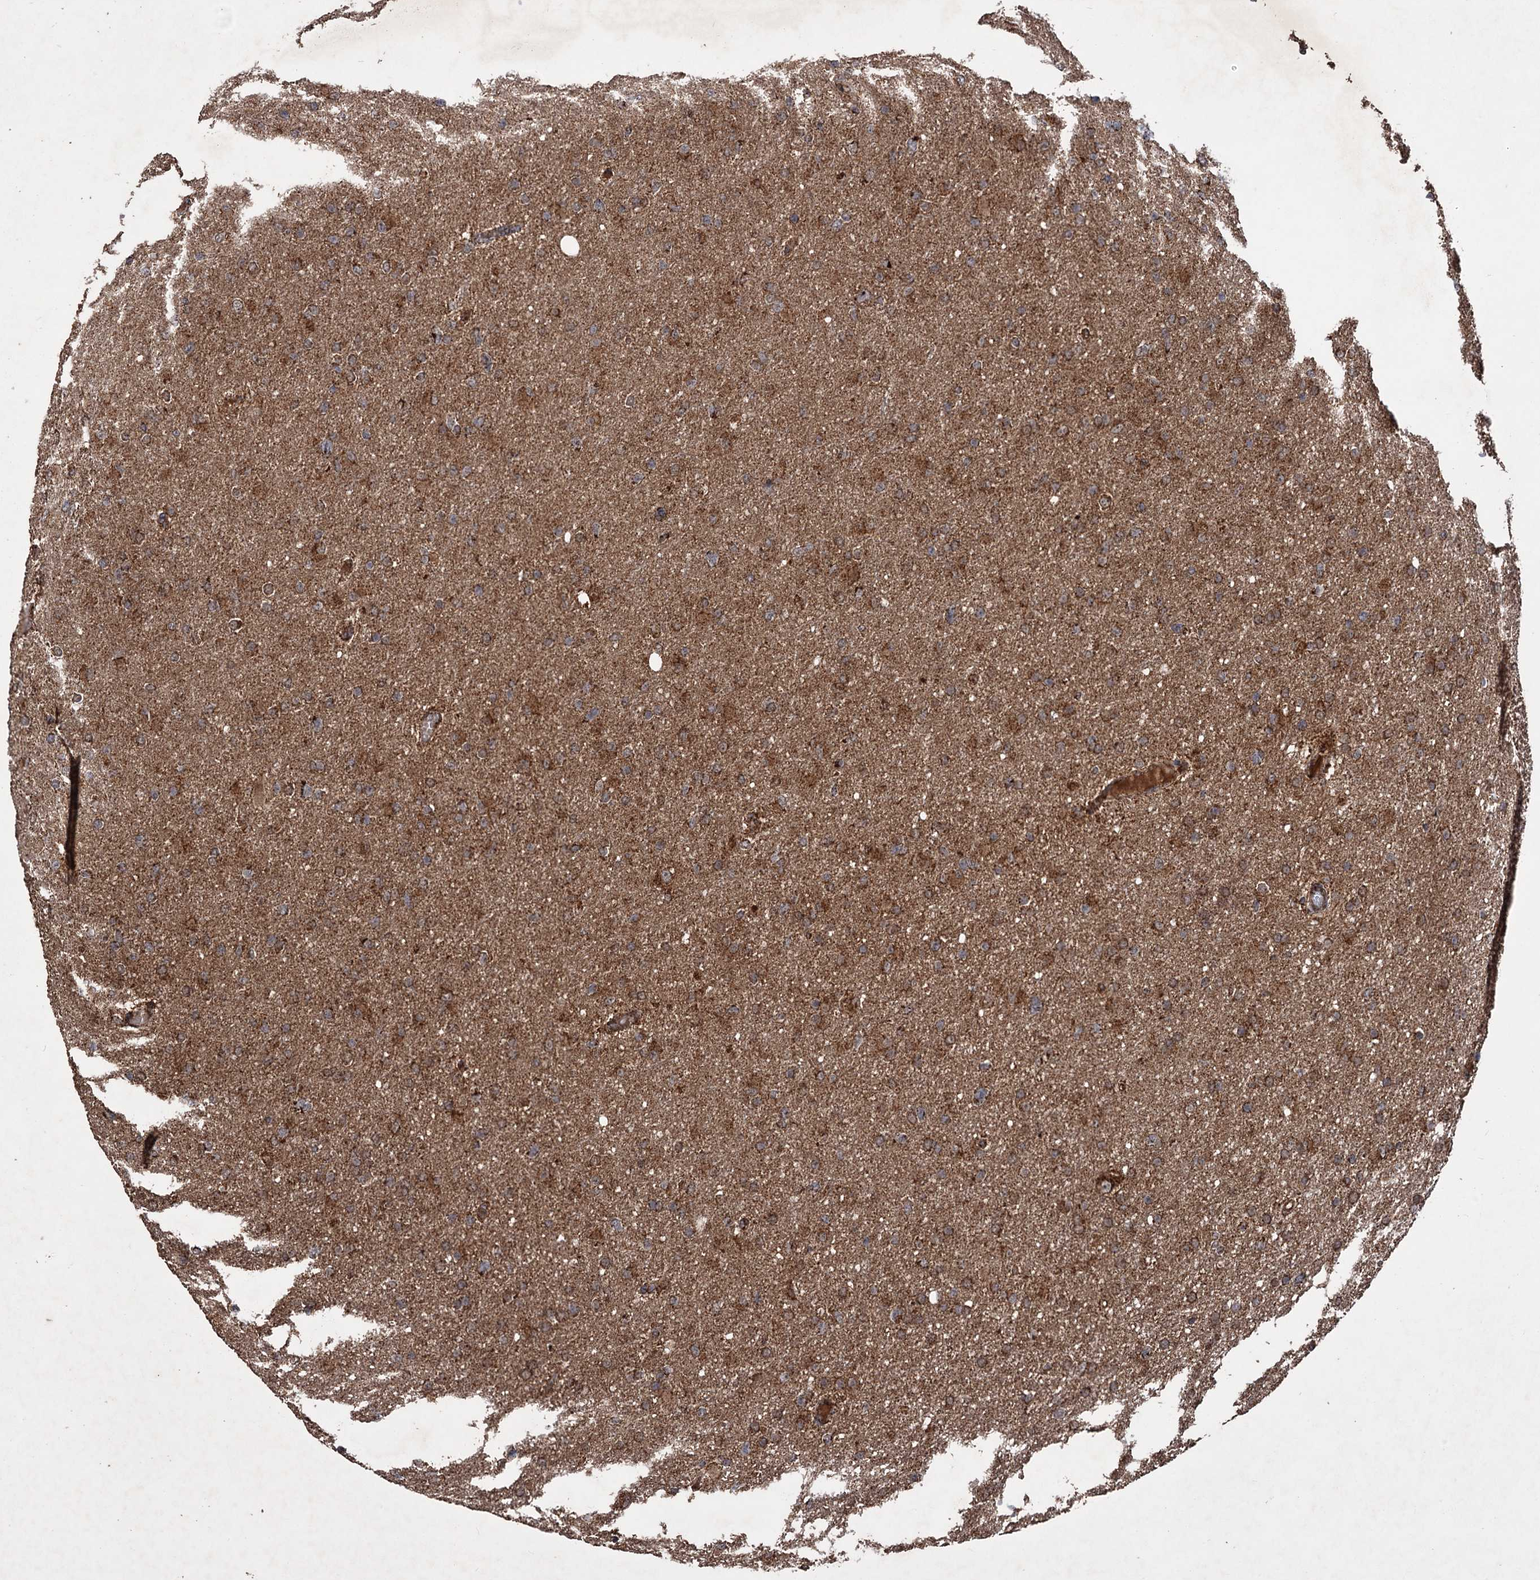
{"staining": {"intensity": "moderate", "quantity": ">75%", "location": "cytoplasmic/membranous"}, "tissue": "glioma", "cell_type": "Tumor cells", "image_type": "cancer", "snomed": [{"axis": "morphology", "description": "Glioma, malignant, High grade"}, {"axis": "topography", "description": "Cerebral cortex"}], "caption": "The image reveals a brown stain indicating the presence of a protein in the cytoplasmic/membranous of tumor cells in high-grade glioma (malignant).", "gene": "IPO4", "patient": {"sex": "female", "age": 36}}